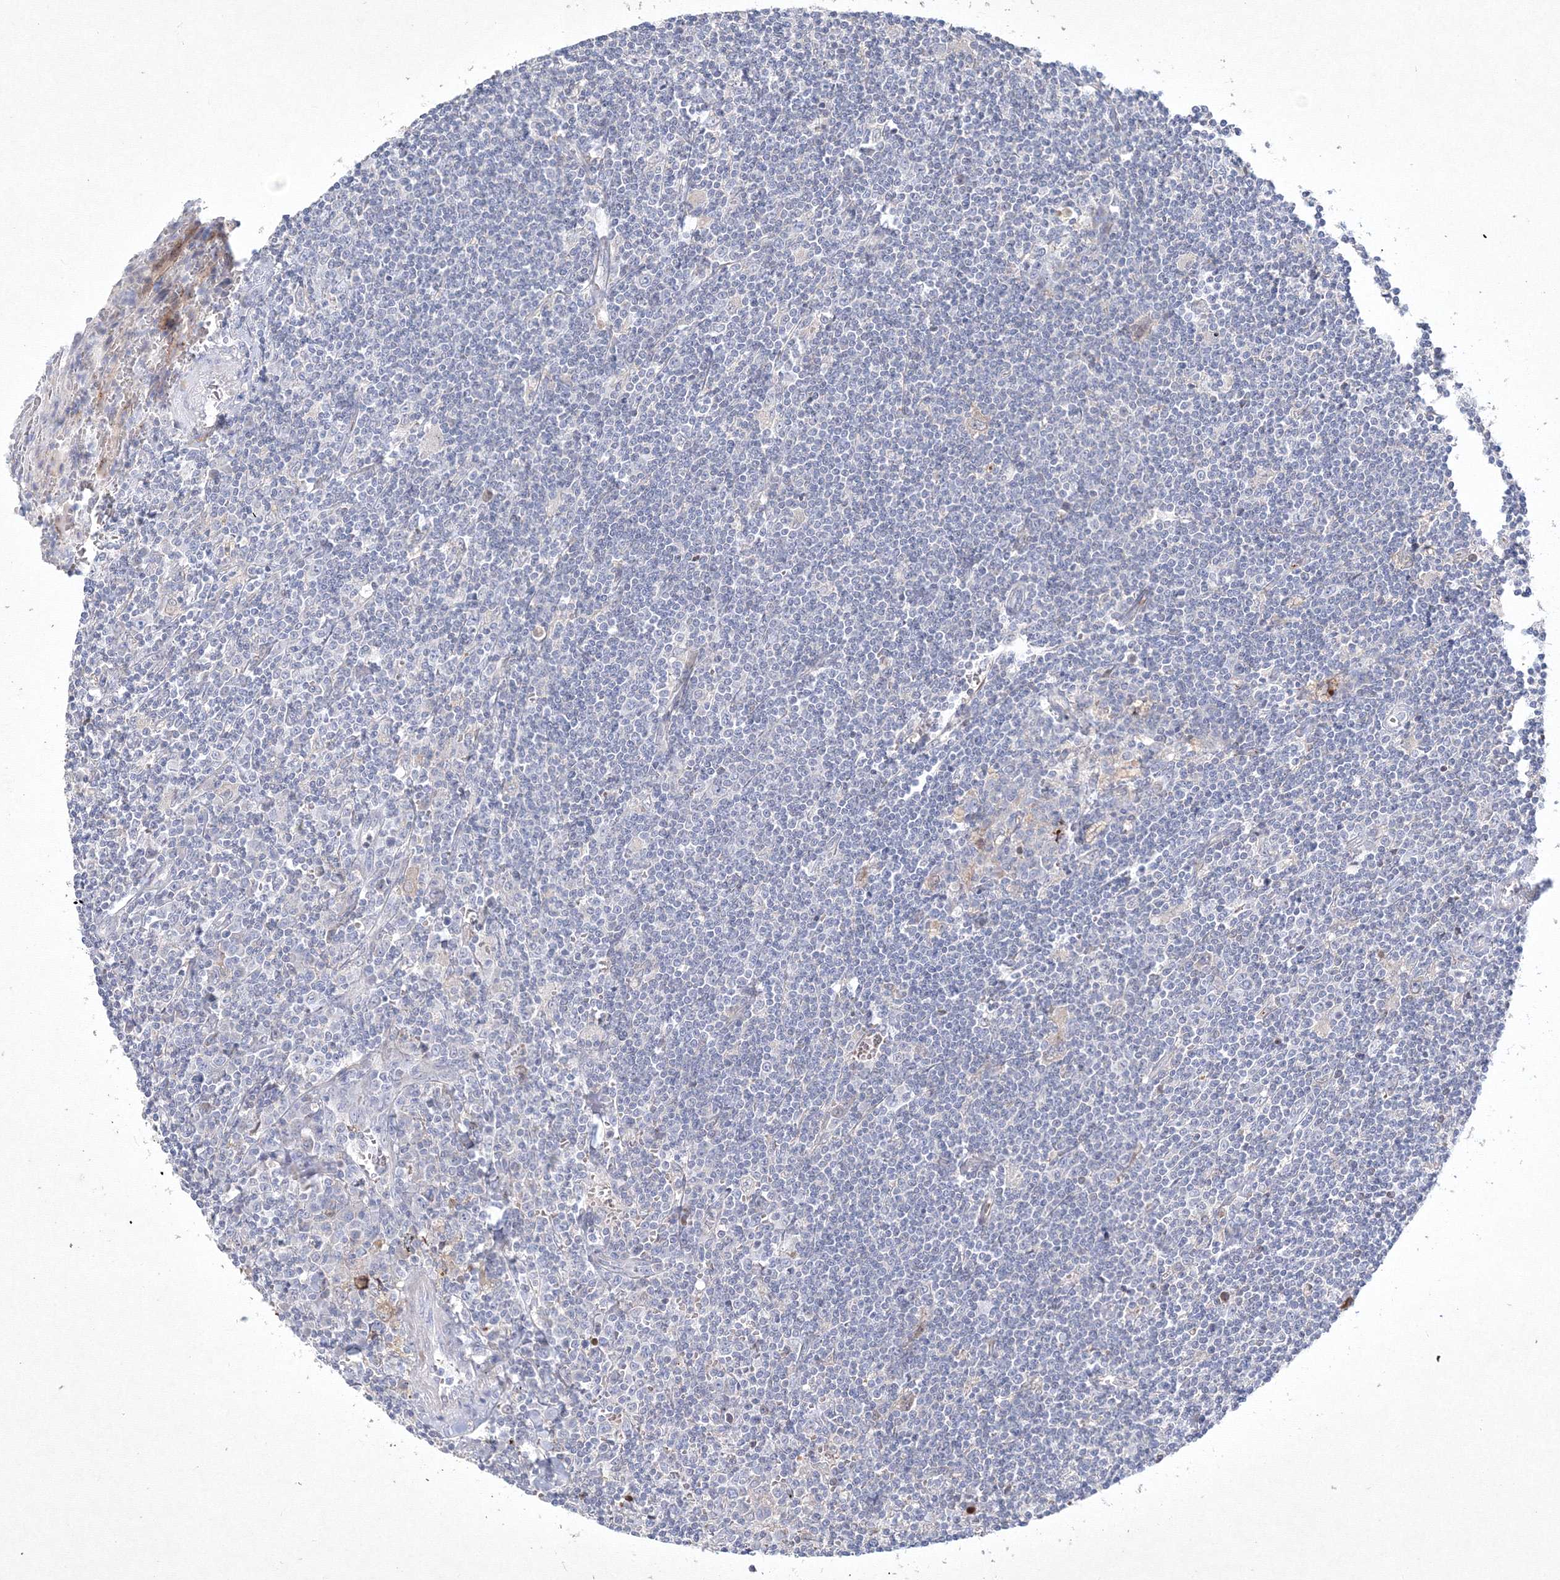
{"staining": {"intensity": "negative", "quantity": "none", "location": "none"}, "tissue": "lymphoma", "cell_type": "Tumor cells", "image_type": "cancer", "snomed": [{"axis": "morphology", "description": "Malignant lymphoma, non-Hodgkin's type, Low grade"}, {"axis": "topography", "description": "Spleen"}], "caption": "IHC of malignant lymphoma, non-Hodgkin's type (low-grade) displays no staining in tumor cells. Nuclei are stained in blue.", "gene": "CXXC4", "patient": {"sex": "male", "age": 76}}